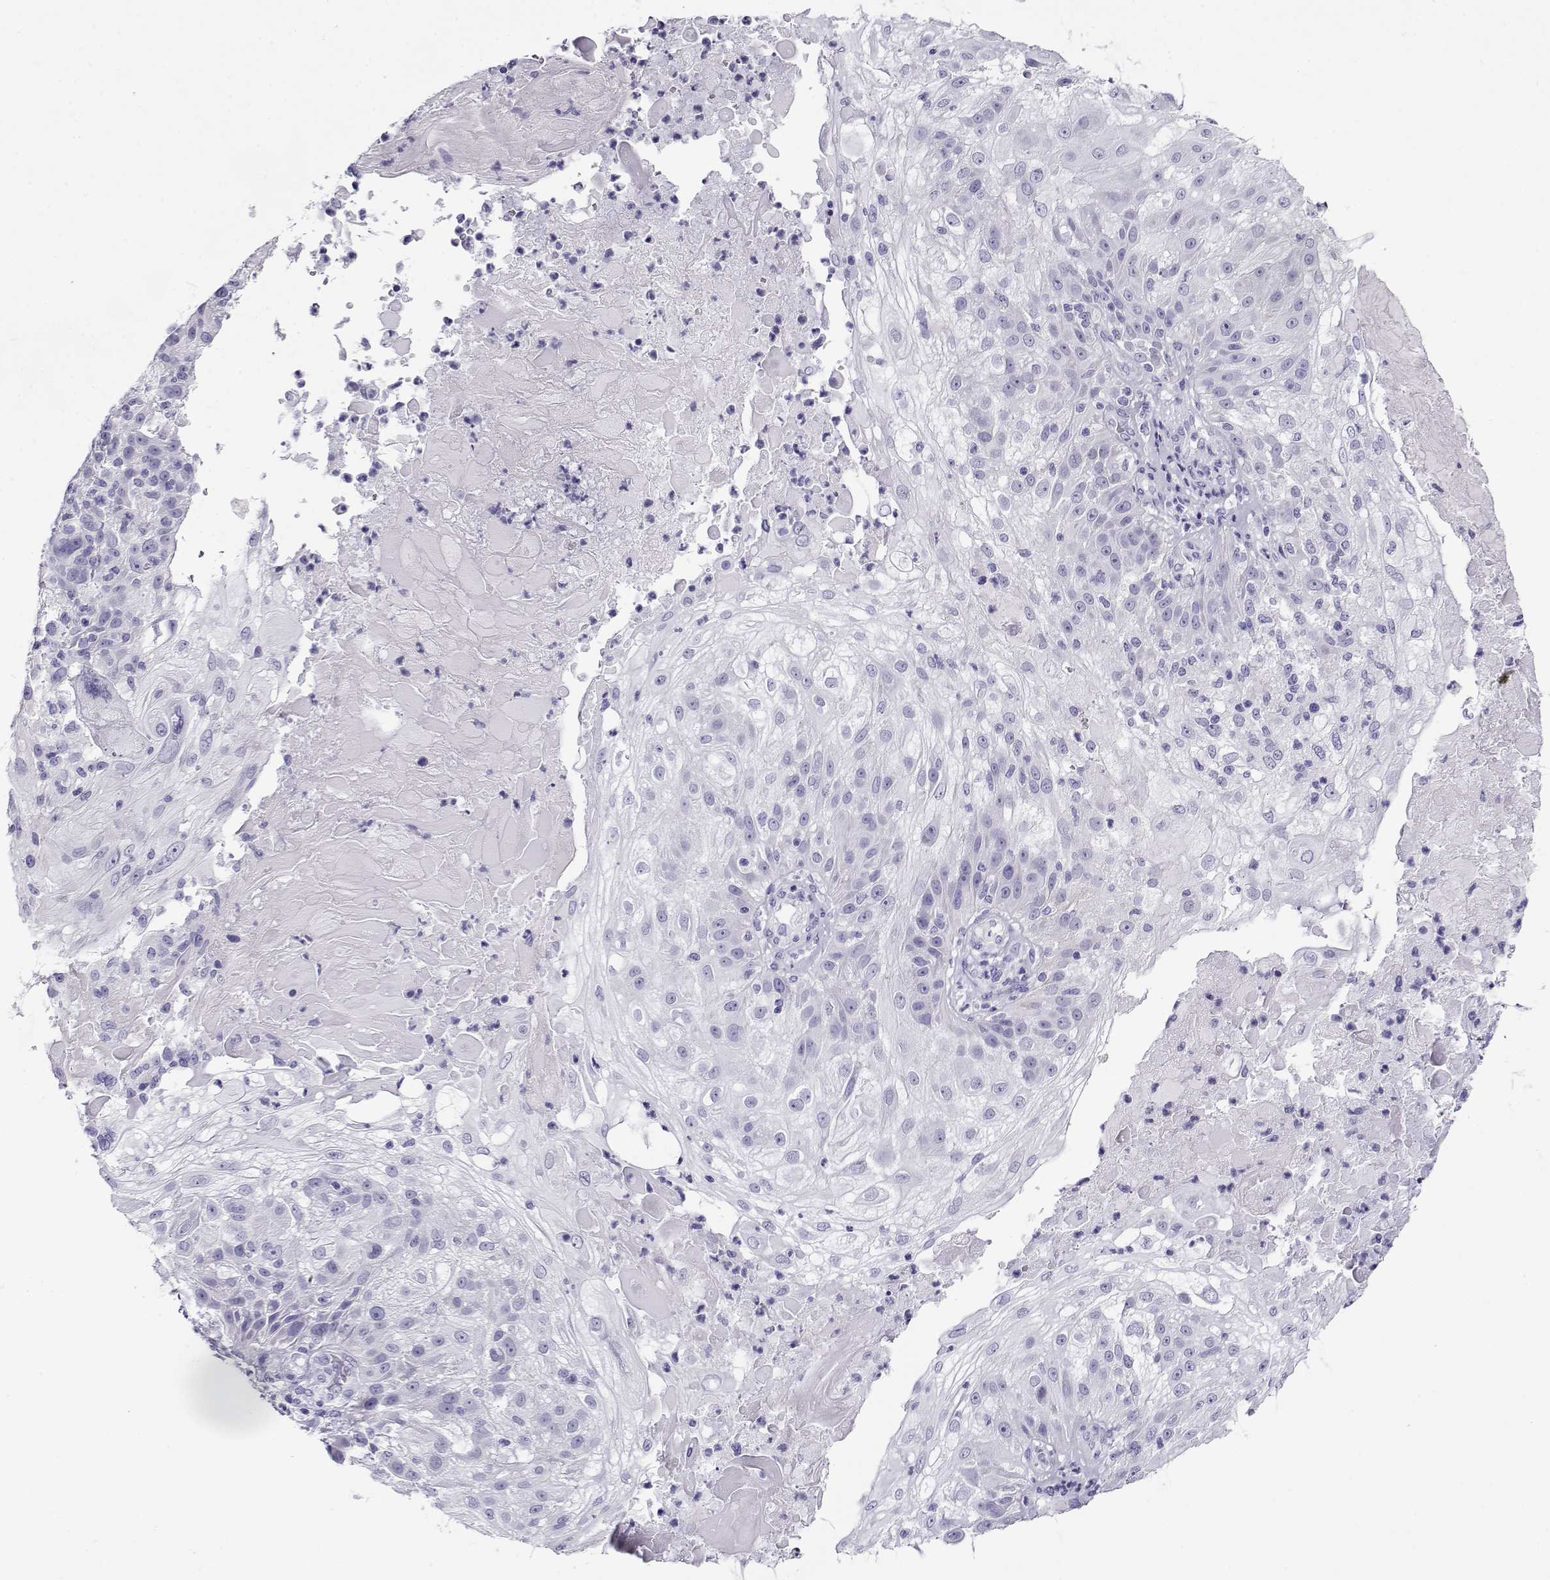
{"staining": {"intensity": "negative", "quantity": "none", "location": "none"}, "tissue": "skin cancer", "cell_type": "Tumor cells", "image_type": "cancer", "snomed": [{"axis": "morphology", "description": "Normal tissue, NOS"}, {"axis": "morphology", "description": "Squamous cell carcinoma, NOS"}, {"axis": "topography", "description": "Skin"}], "caption": "There is no significant expression in tumor cells of skin squamous cell carcinoma. (Immunohistochemistry, brightfield microscopy, high magnification).", "gene": "CABS1", "patient": {"sex": "female", "age": 83}}